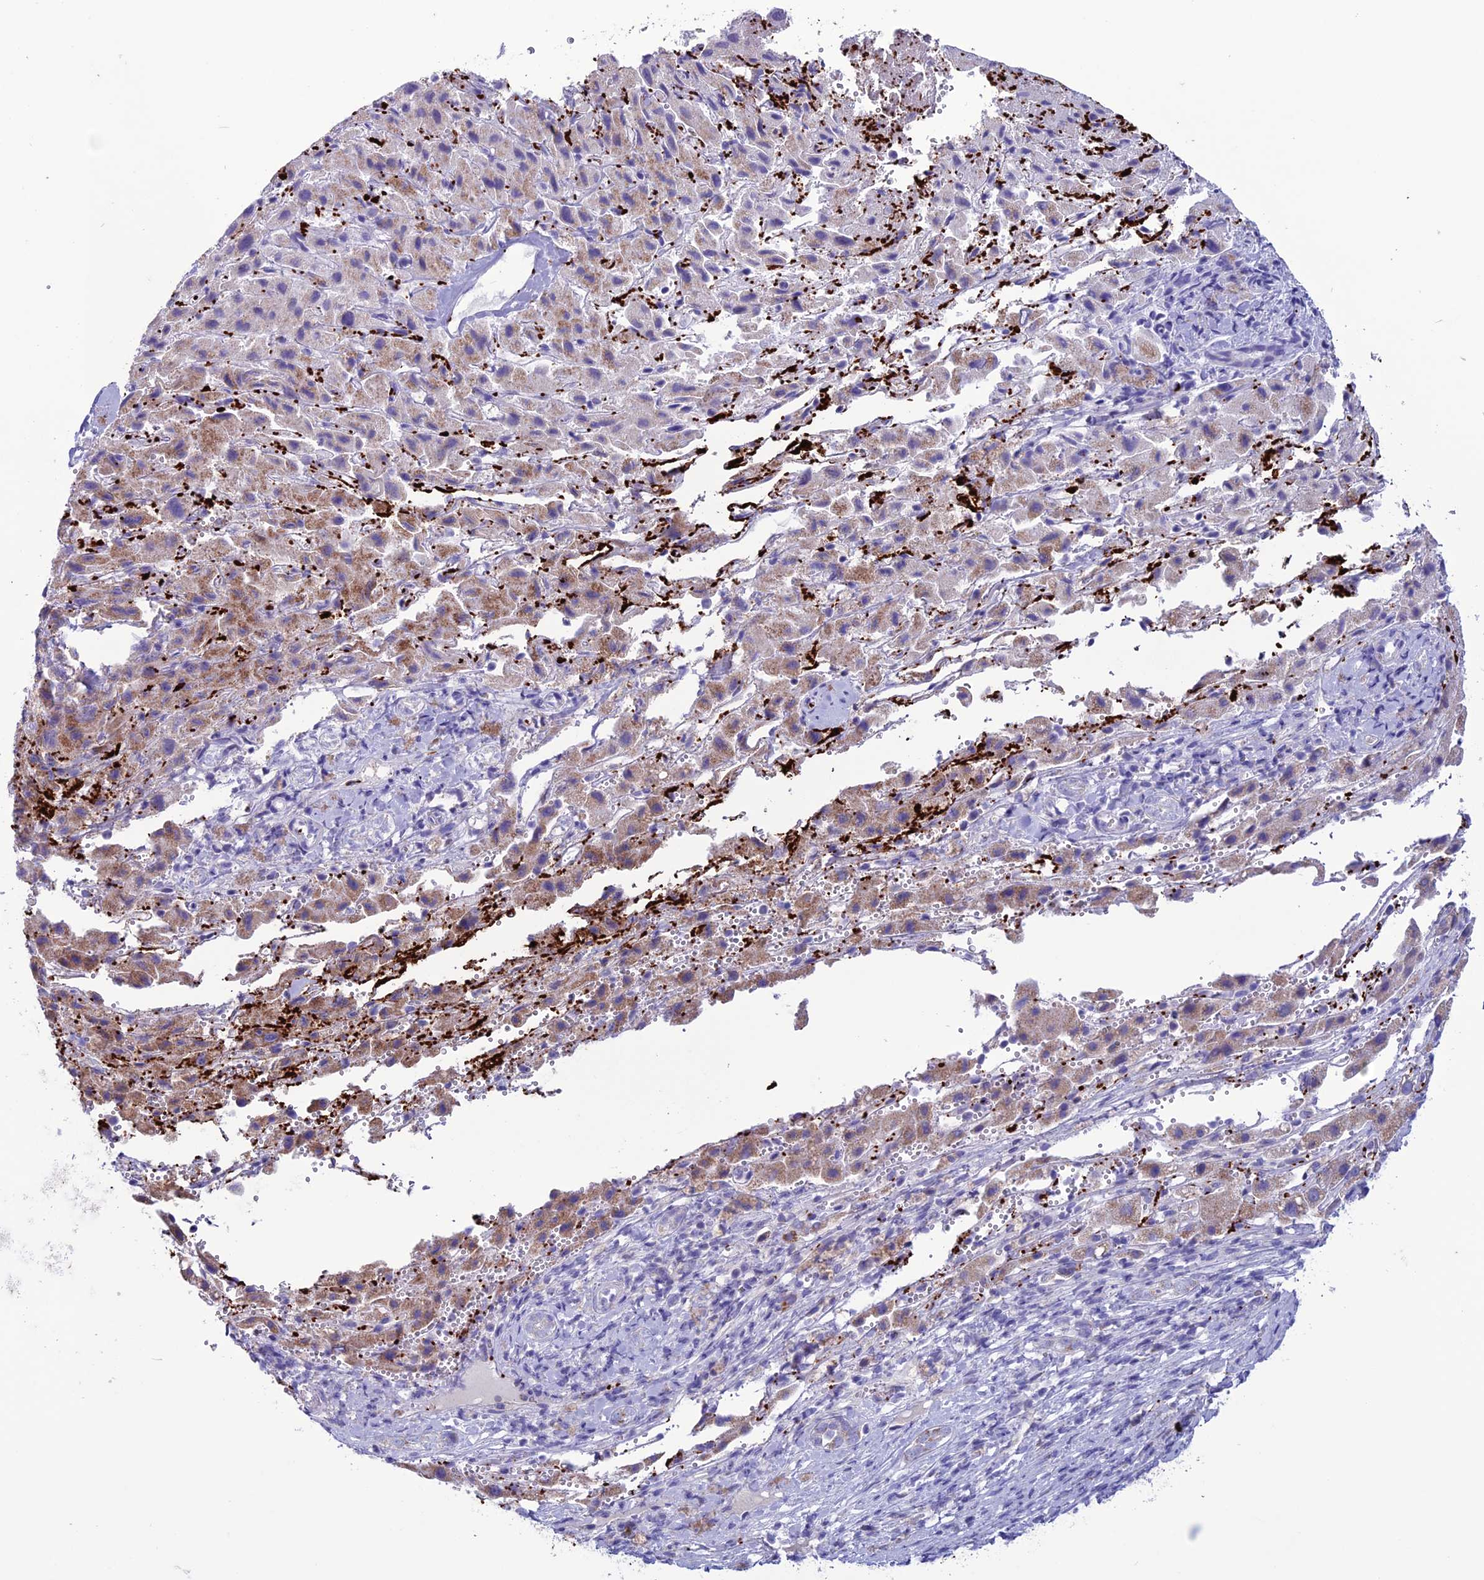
{"staining": {"intensity": "moderate", "quantity": "25%-75%", "location": "cytoplasmic/membranous"}, "tissue": "liver cancer", "cell_type": "Tumor cells", "image_type": "cancer", "snomed": [{"axis": "morphology", "description": "Carcinoma, Hepatocellular, NOS"}, {"axis": "topography", "description": "Liver"}], "caption": "Immunohistochemical staining of human liver hepatocellular carcinoma exhibits medium levels of moderate cytoplasmic/membranous expression in about 25%-75% of tumor cells.", "gene": "C21orf140", "patient": {"sex": "female", "age": 58}}